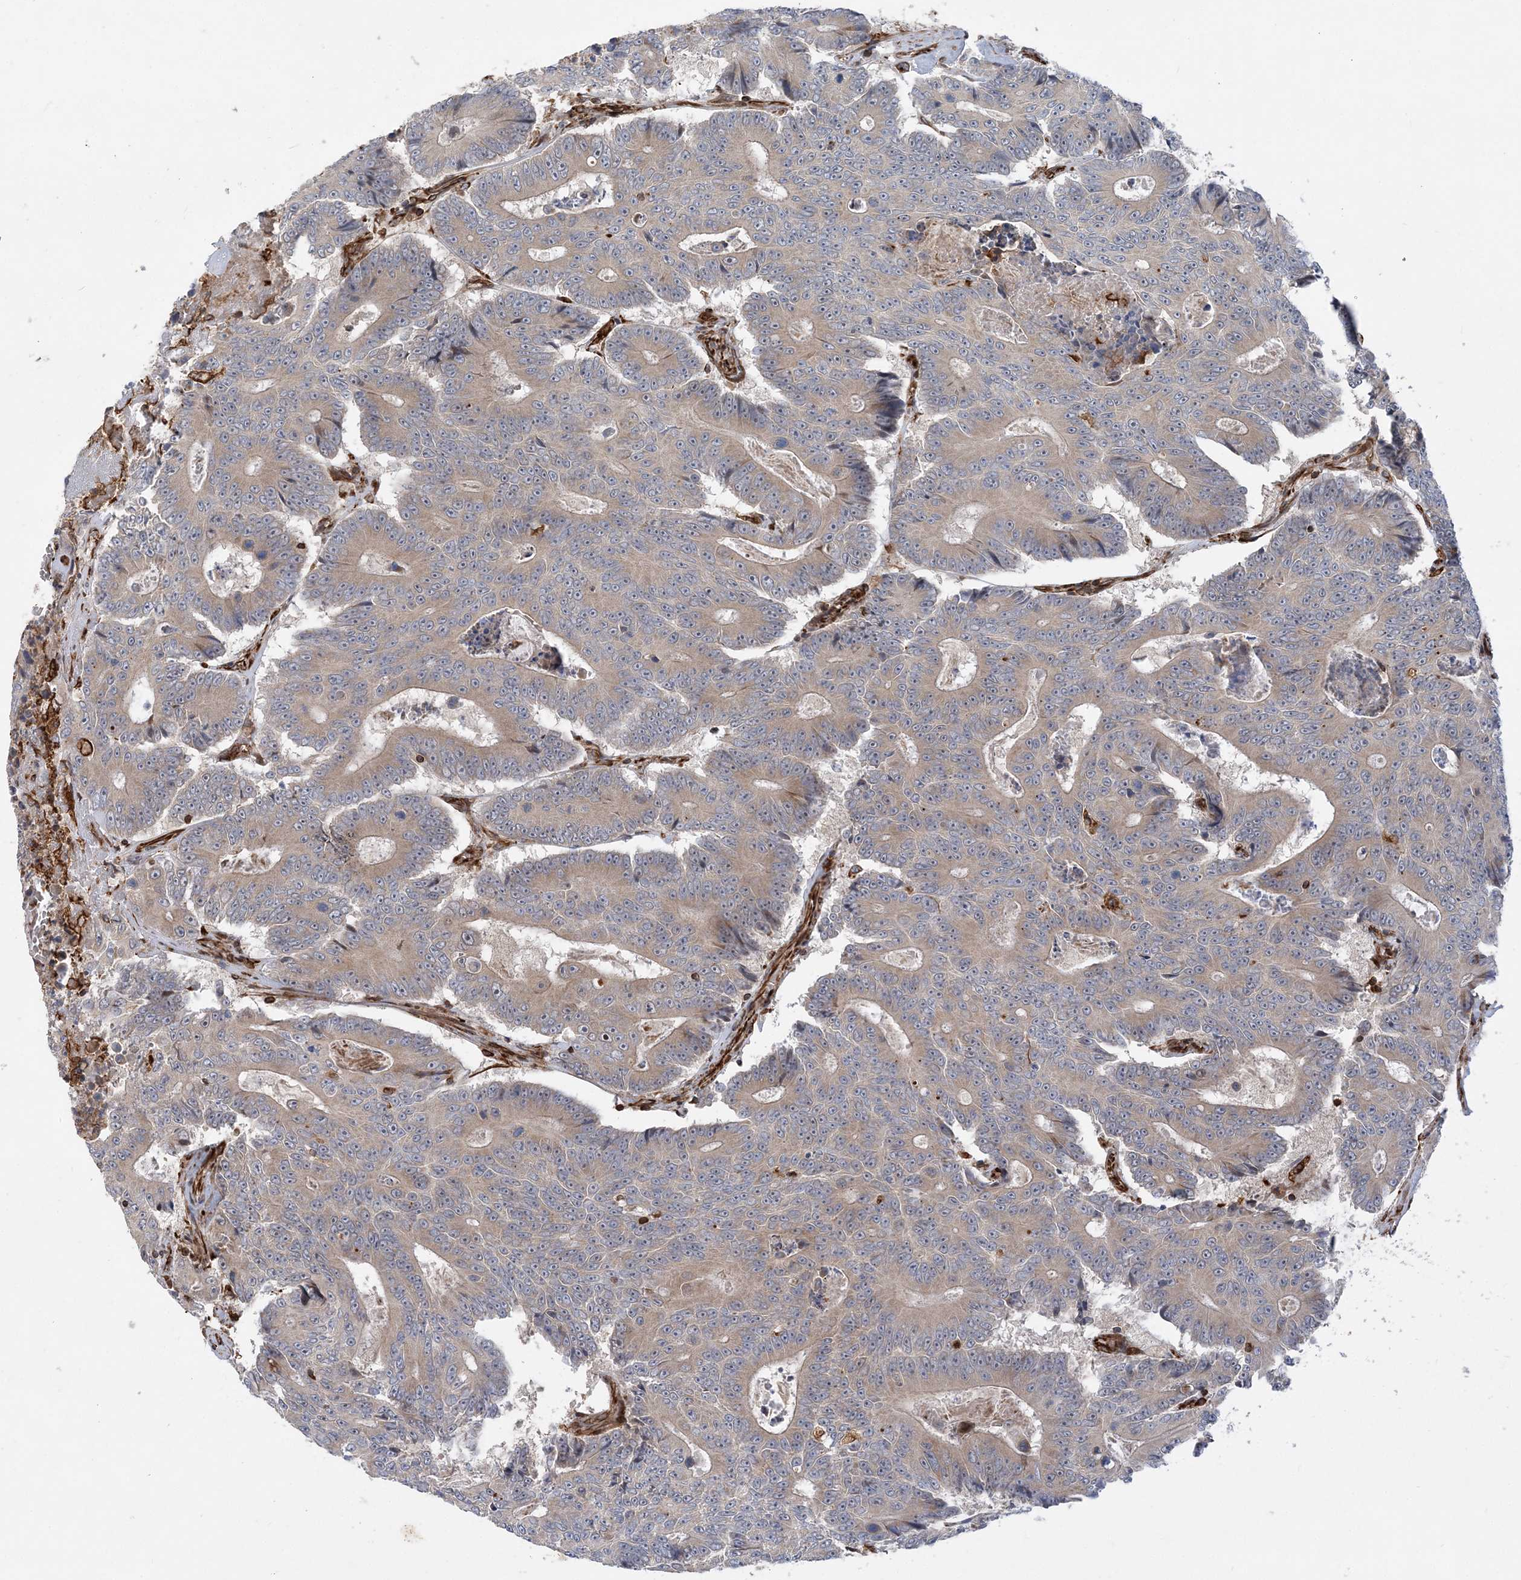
{"staining": {"intensity": "weak", "quantity": ">75%", "location": "cytoplasmic/membranous"}, "tissue": "colorectal cancer", "cell_type": "Tumor cells", "image_type": "cancer", "snomed": [{"axis": "morphology", "description": "Adenocarcinoma, NOS"}, {"axis": "topography", "description": "Colon"}], "caption": "DAB immunohistochemical staining of colorectal adenocarcinoma reveals weak cytoplasmic/membranous protein expression in approximately >75% of tumor cells.", "gene": "FAM114A2", "patient": {"sex": "male", "age": 83}}